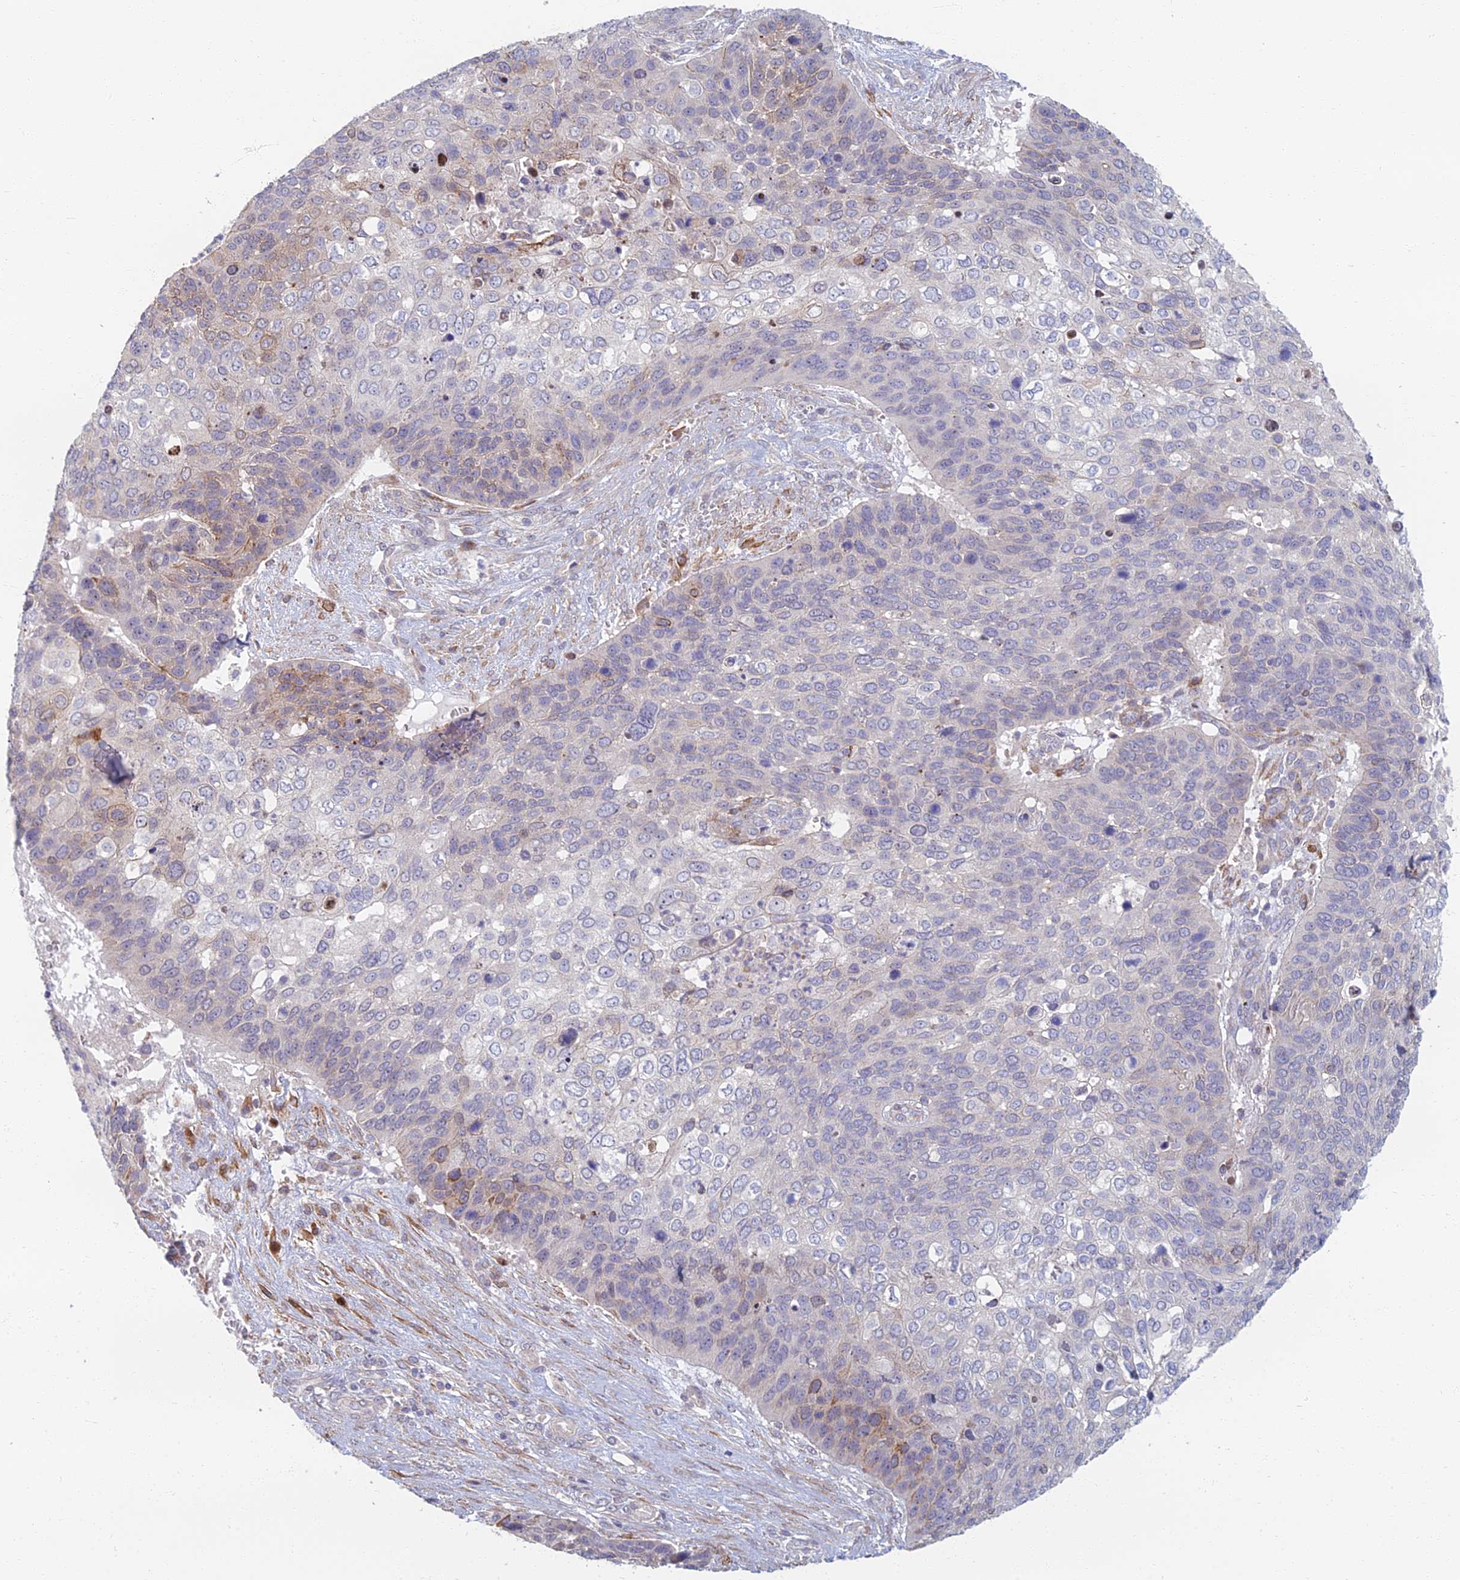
{"staining": {"intensity": "moderate", "quantity": "<25%", "location": "cytoplasmic/membranous"}, "tissue": "skin cancer", "cell_type": "Tumor cells", "image_type": "cancer", "snomed": [{"axis": "morphology", "description": "Basal cell carcinoma"}, {"axis": "topography", "description": "Skin"}], "caption": "About <25% of tumor cells in skin cancer display moderate cytoplasmic/membranous protein positivity as visualized by brown immunohistochemical staining.", "gene": "C15orf40", "patient": {"sex": "female", "age": 74}}